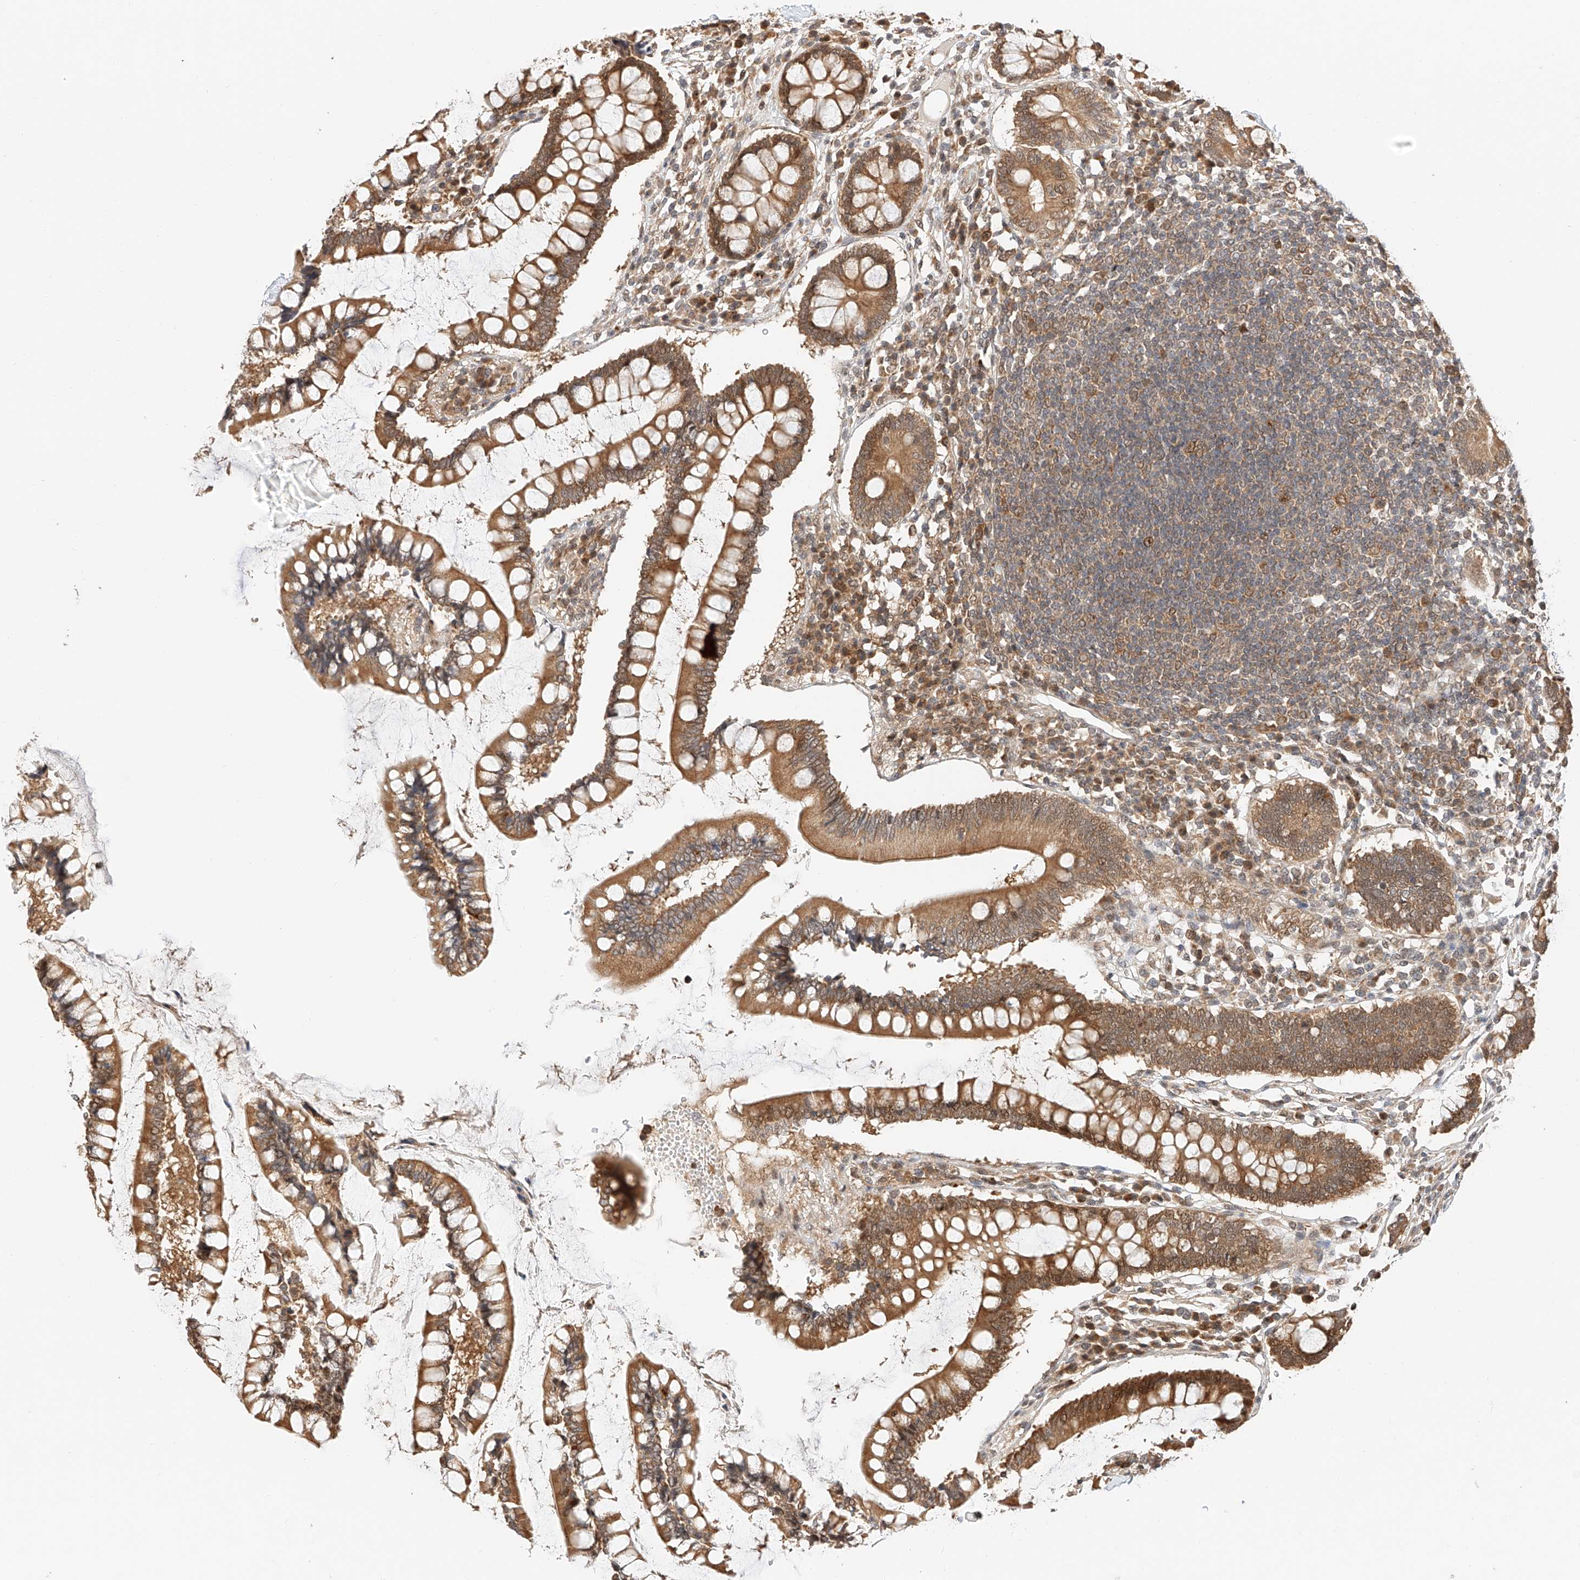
{"staining": {"intensity": "moderate", "quantity": "25%-75%", "location": "cytoplasmic/membranous"}, "tissue": "colon", "cell_type": "Endothelial cells", "image_type": "normal", "snomed": [{"axis": "morphology", "description": "Normal tissue, NOS"}, {"axis": "topography", "description": "Colon"}], "caption": "Immunohistochemical staining of benign human colon reveals 25%-75% levels of moderate cytoplasmic/membranous protein expression in about 25%-75% of endothelial cells.", "gene": "EIF4H", "patient": {"sex": "female", "age": 79}}